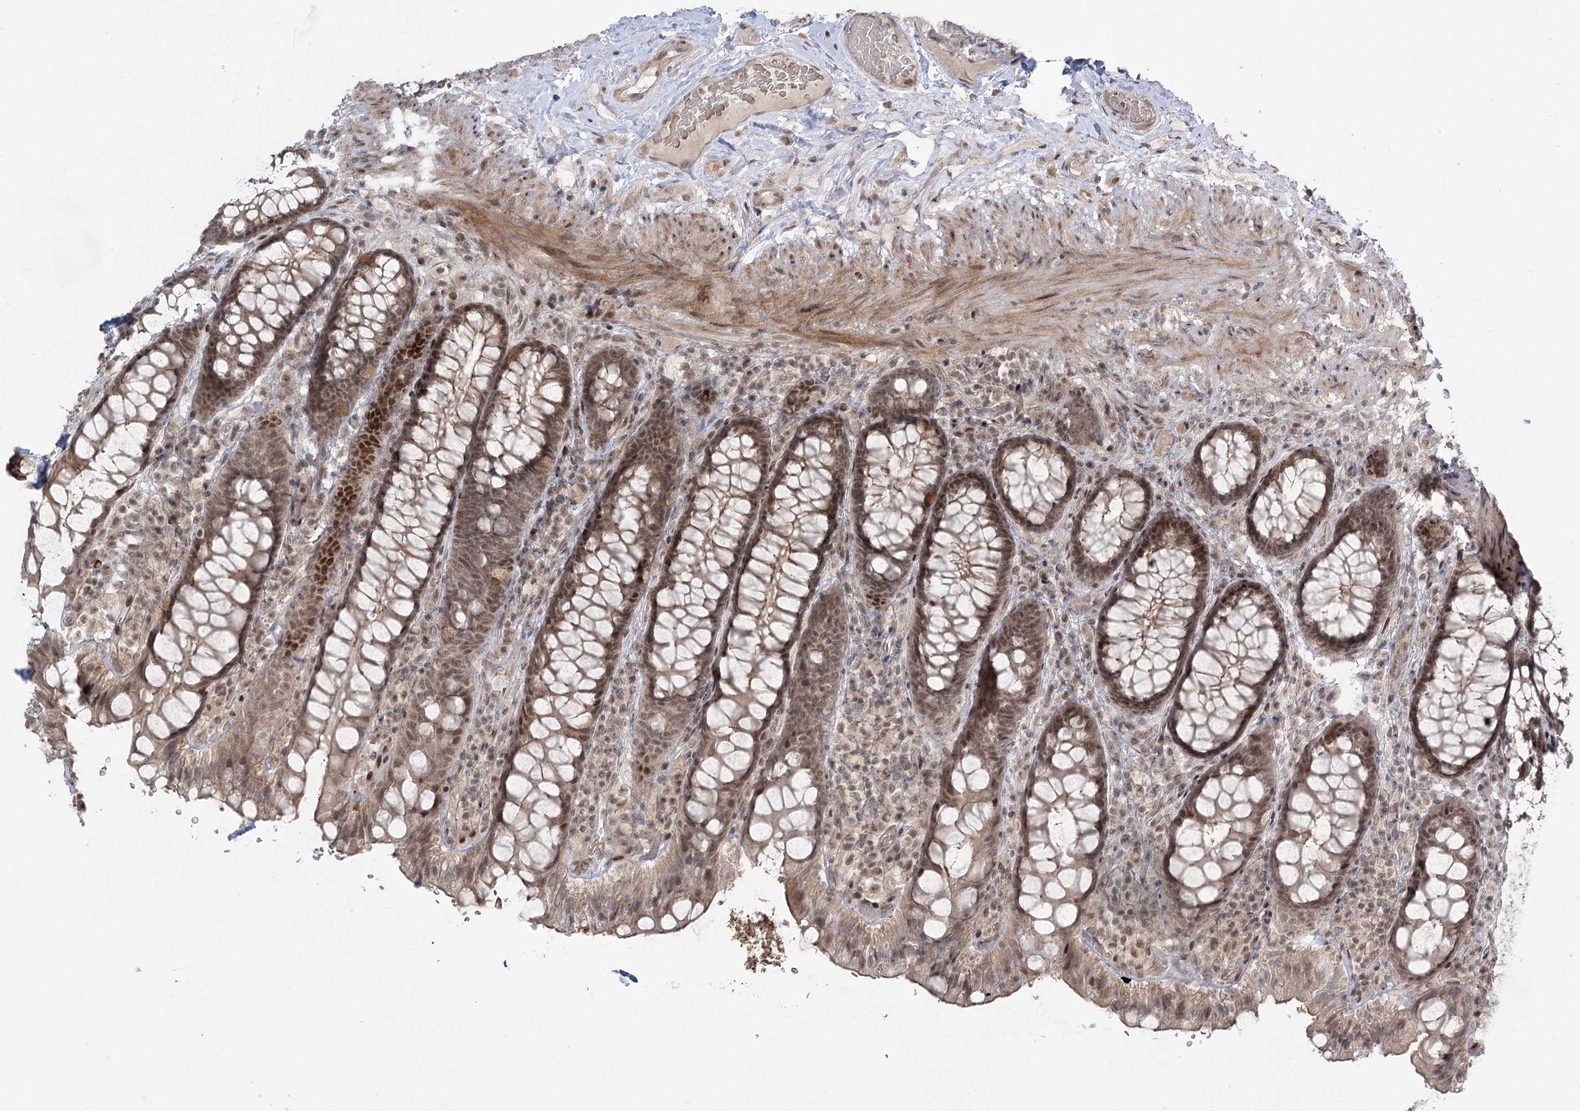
{"staining": {"intensity": "weak", "quantity": ">75%", "location": "cytoplasmic/membranous,nuclear"}, "tissue": "rectum", "cell_type": "Glandular cells", "image_type": "normal", "snomed": [{"axis": "morphology", "description": "Normal tissue, NOS"}, {"axis": "topography", "description": "Rectum"}], "caption": "Weak cytoplasmic/membranous,nuclear protein staining is identified in approximately >75% of glandular cells in rectum. (Stains: DAB in brown, nuclei in blue, Microscopy: brightfield microscopy at high magnification).", "gene": "HELQ", "patient": {"sex": "male", "age": 83}}